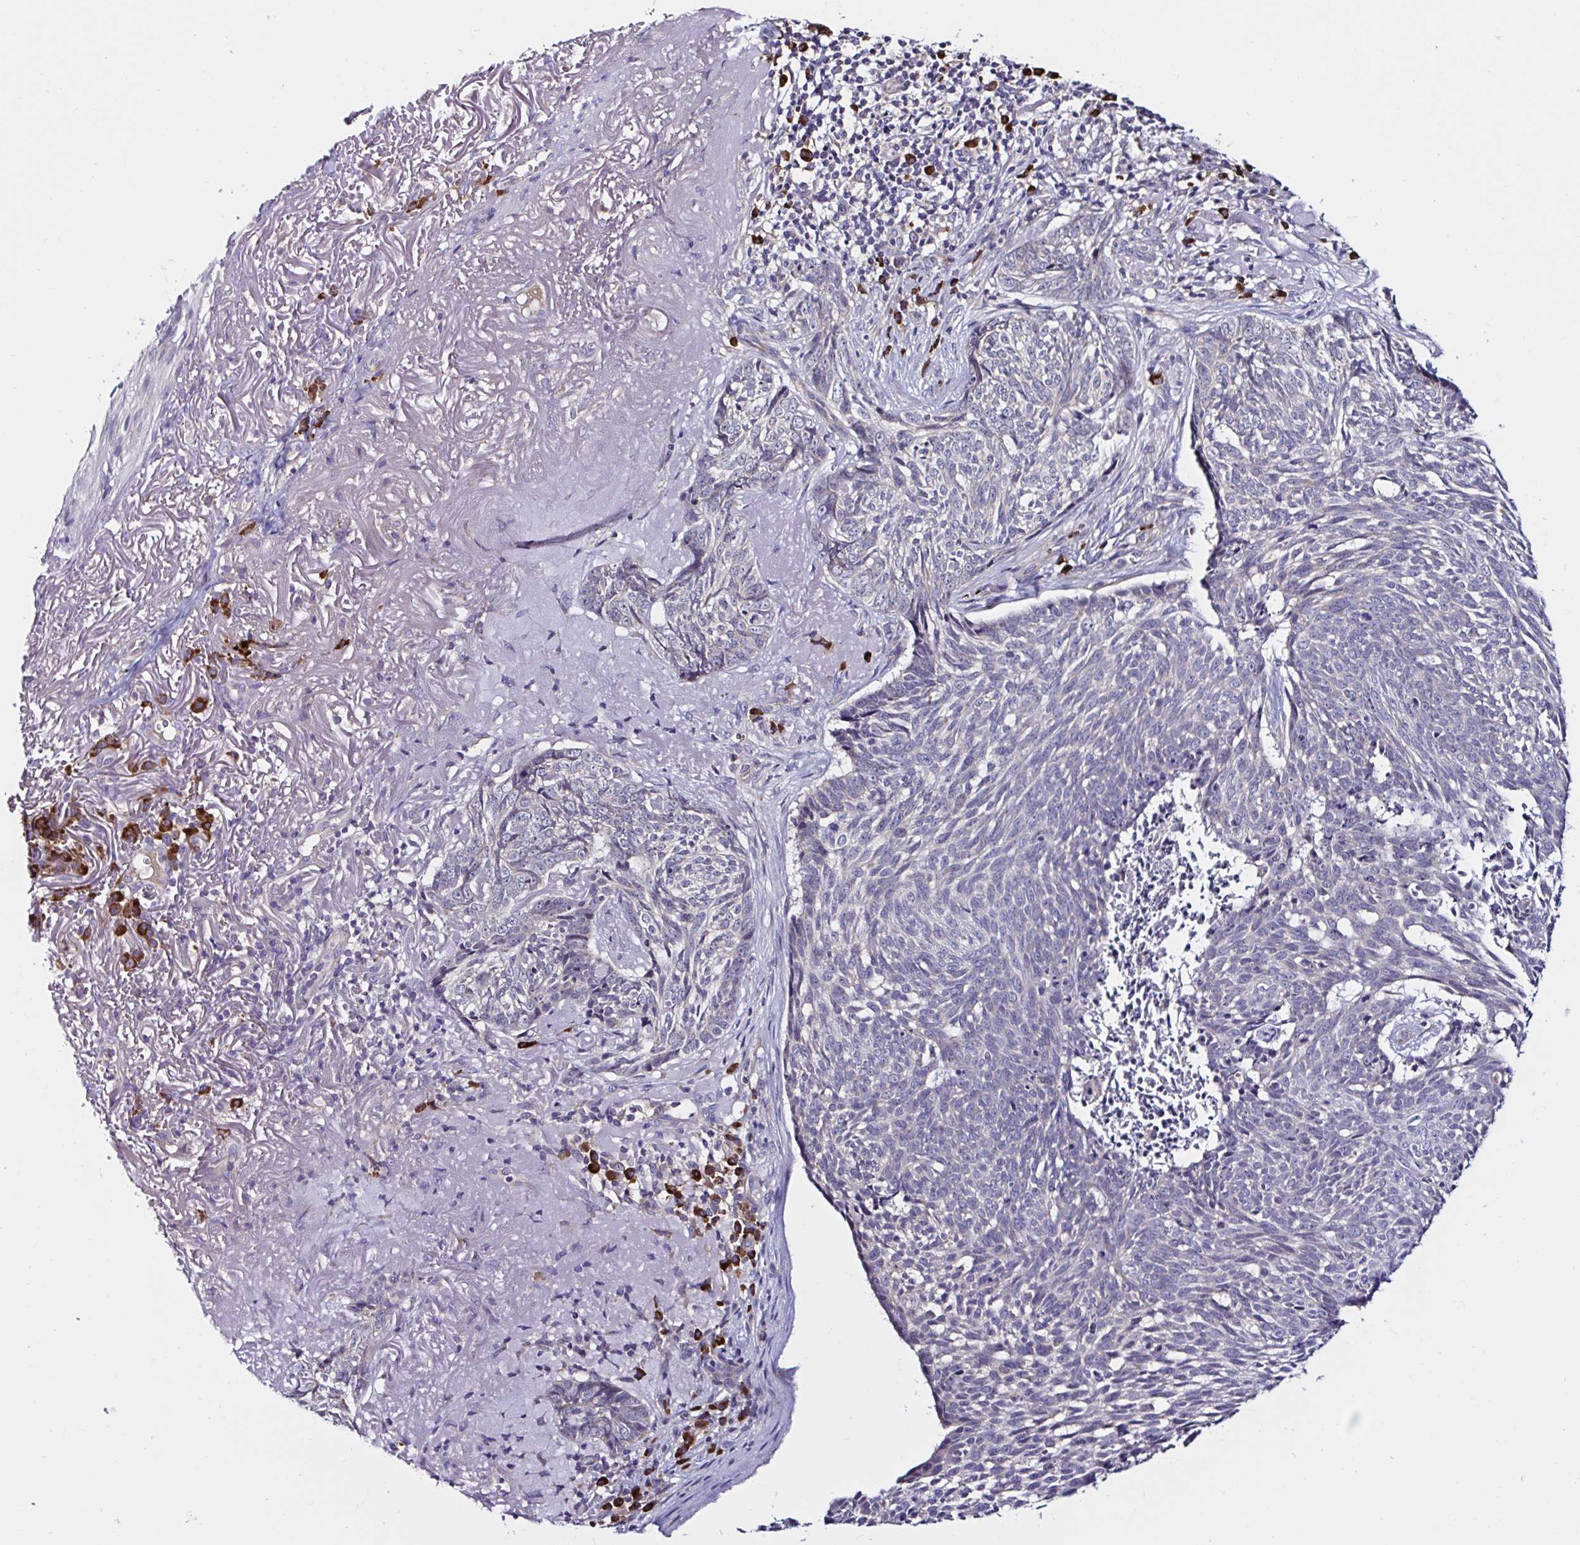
{"staining": {"intensity": "negative", "quantity": "none", "location": "none"}, "tissue": "skin cancer", "cell_type": "Tumor cells", "image_type": "cancer", "snomed": [{"axis": "morphology", "description": "Basal cell carcinoma"}, {"axis": "topography", "description": "Skin"}, {"axis": "topography", "description": "Skin of face"}], "caption": "This is an immunohistochemistry histopathology image of human basal cell carcinoma (skin). There is no expression in tumor cells.", "gene": "VSIG2", "patient": {"sex": "female", "age": 95}}